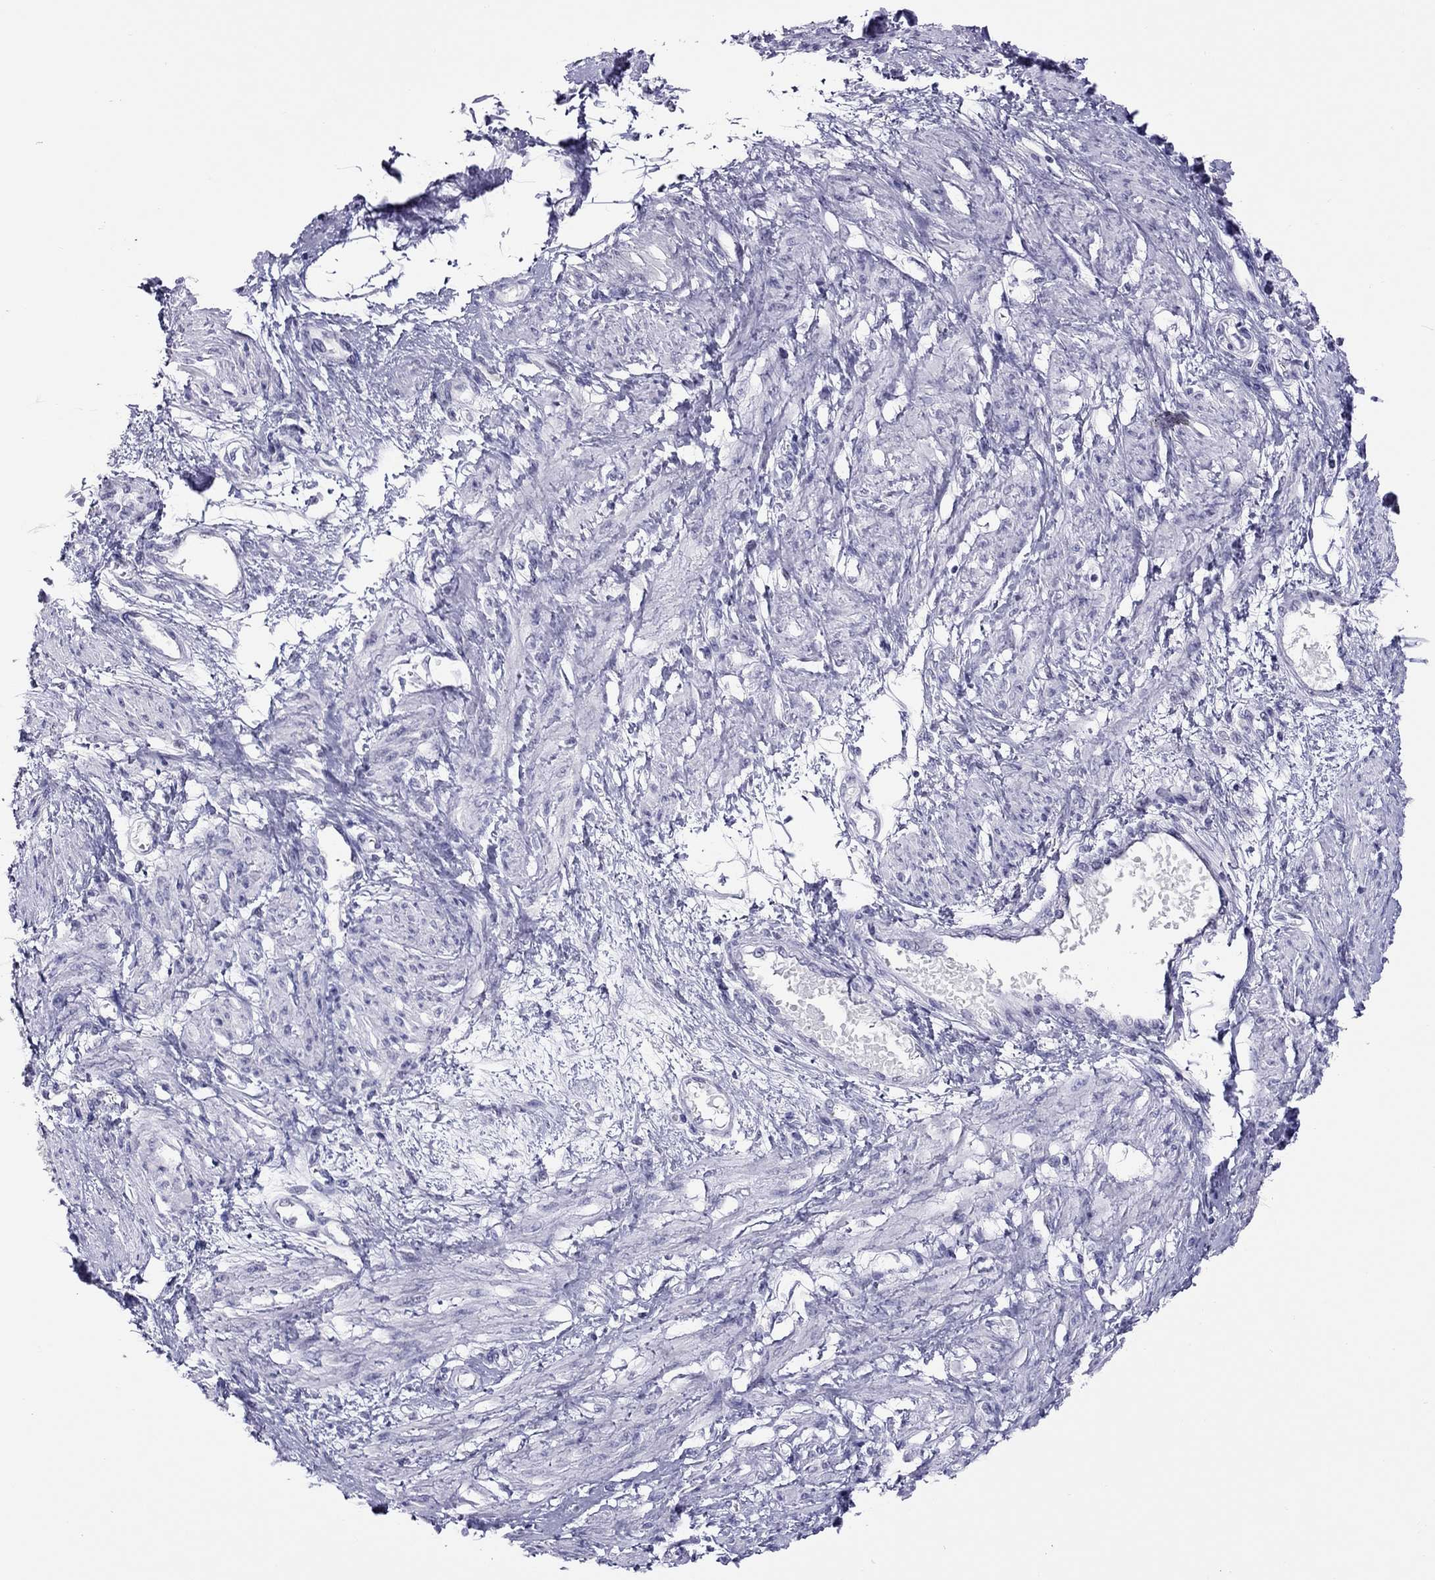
{"staining": {"intensity": "negative", "quantity": "none", "location": "none"}, "tissue": "smooth muscle", "cell_type": "Smooth muscle cells", "image_type": "normal", "snomed": [{"axis": "morphology", "description": "Normal tissue, NOS"}, {"axis": "topography", "description": "Smooth muscle"}, {"axis": "topography", "description": "Uterus"}], "caption": "Immunohistochemistry (IHC) image of benign human smooth muscle stained for a protein (brown), which demonstrates no positivity in smooth muscle cells.", "gene": "CHRNB3", "patient": {"sex": "female", "age": 39}}